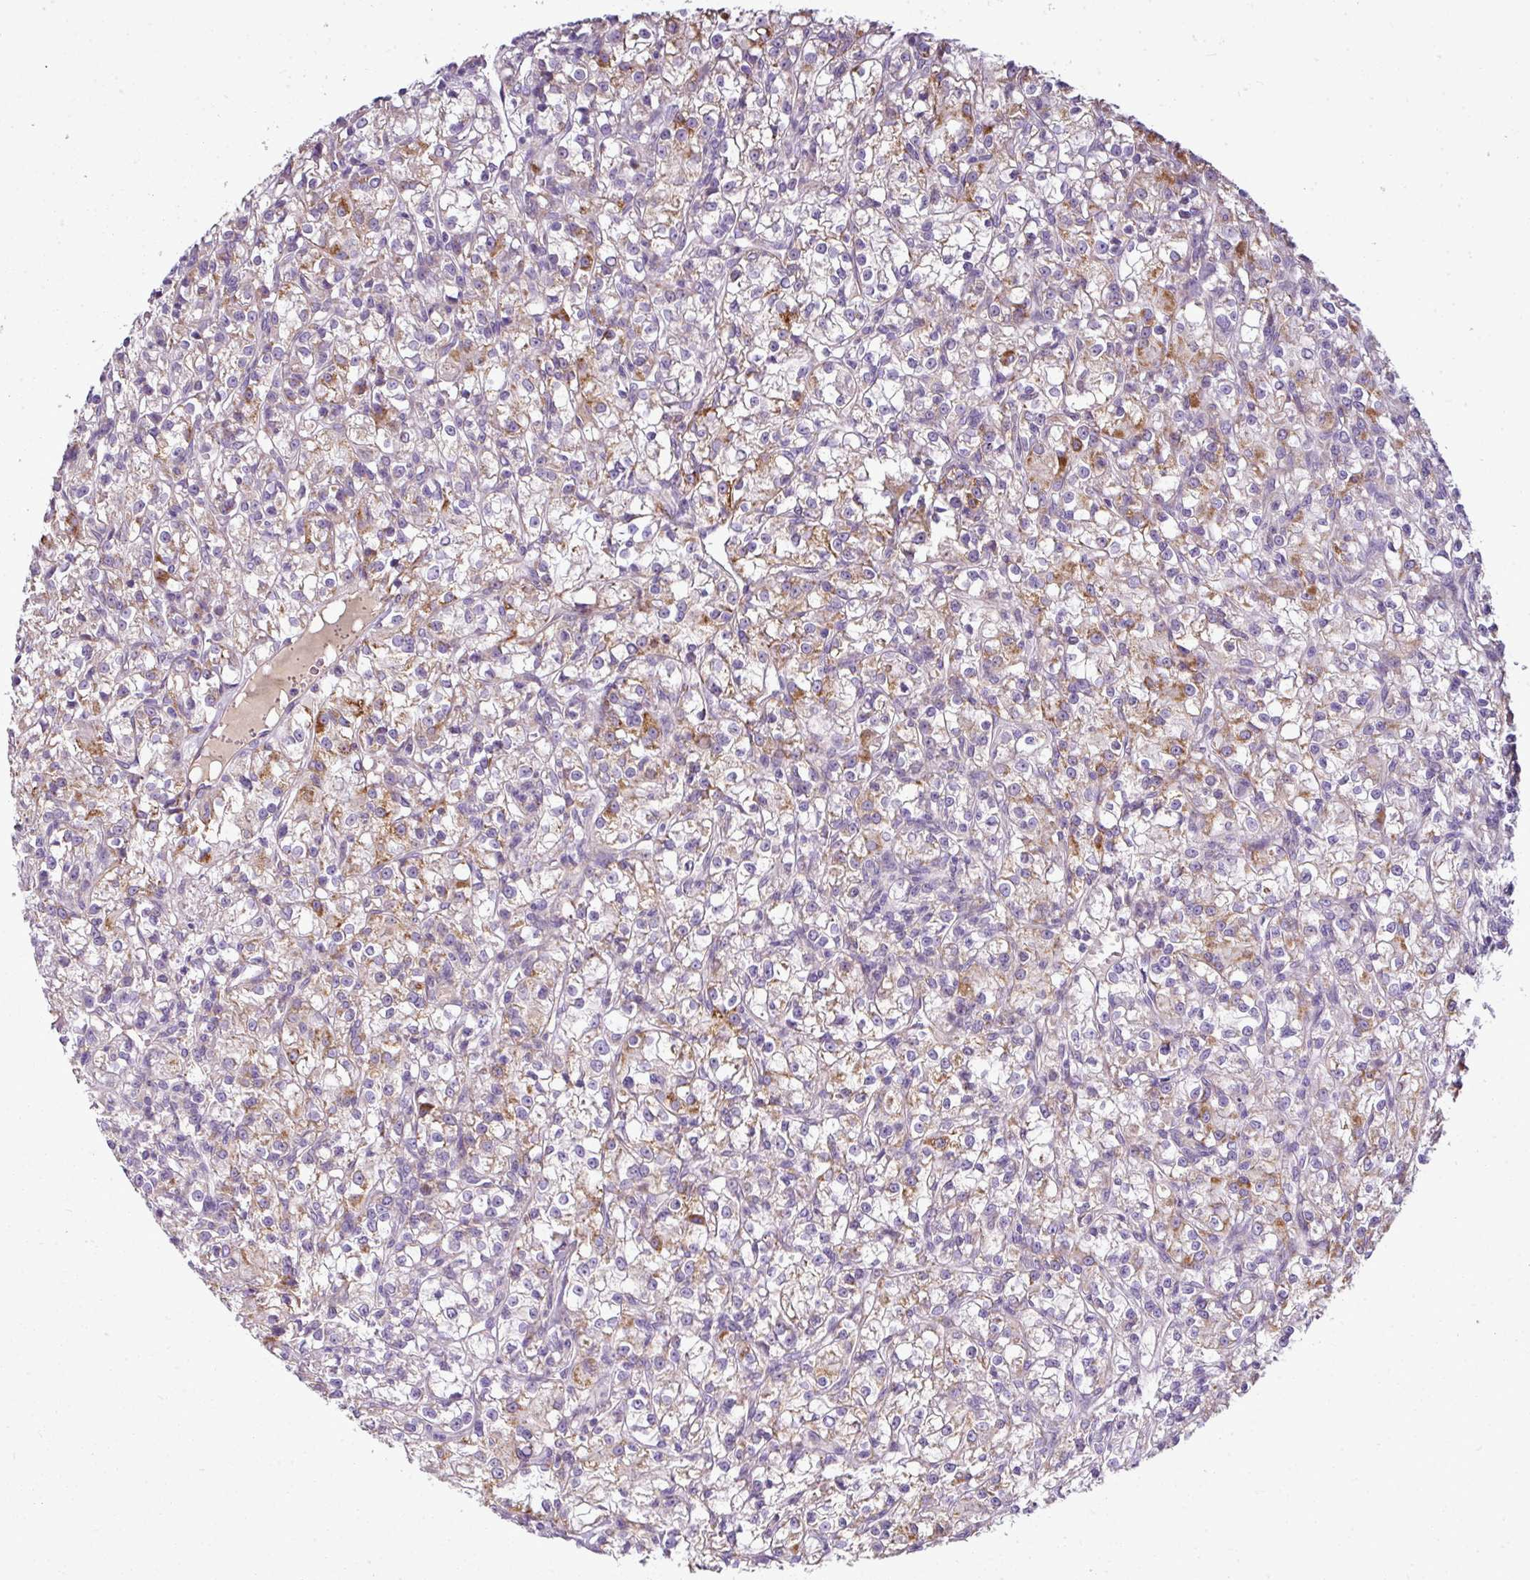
{"staining": {"intensity": "moderate", "quantity": "<25%", "location": "cytoplasmic/membranous"}, "tissue": "renal cancer", "cell_type": "Tumor cells", "image_type": "cancer", "snomed": [{"axis": "morphology", "description": "Adenocarcinoma, NOS"}, {"axis": "topography", "description": "Kidney"}], "caption": "A brown stain labels moderate cytoplasmic/membranous staining of a protein in human renal cancer tumor cells.", "gene": "GAN", "patient": {"sex": "female", "age": 59}}